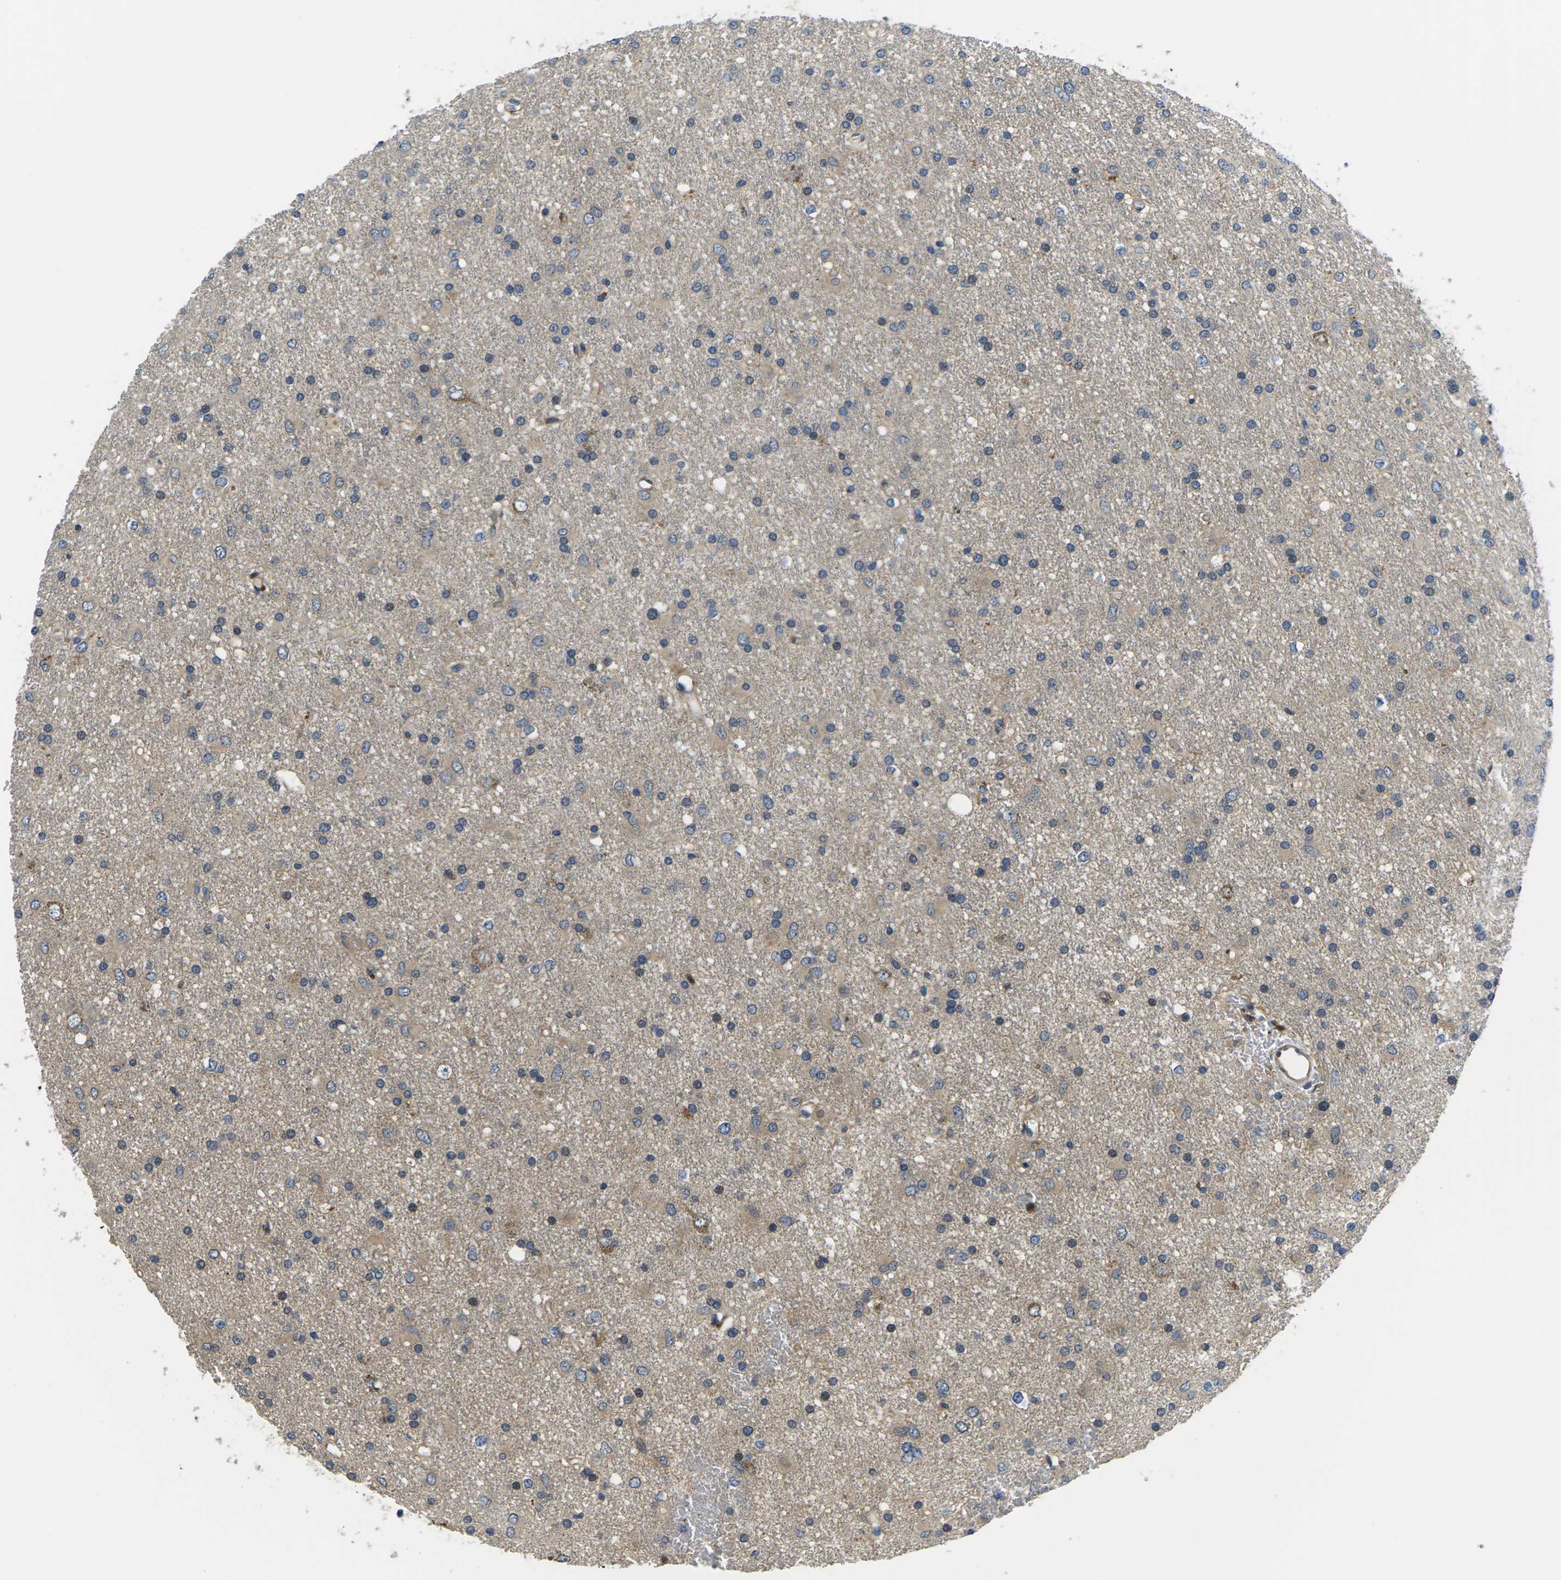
{"staining": {"intensity": "negative", "quantity": "none", "location": "none"}, "tissue": "glioma", "cell_type": "Tumor cells", "image_type": "cancer", "snomed": [{"axis": "morphology", "description": "Glioma, malignant, Low grade"}, {"axis": "topography", "description": "Brain"}], "caption": "A high-resolution micrograph shows immunohistochemistry staining of low-grade glioma (malignant), which demonstrates no significant expression in tumor cells.", "gene": "PLCE1", "patient": {"sex": "male", "age": 77}}